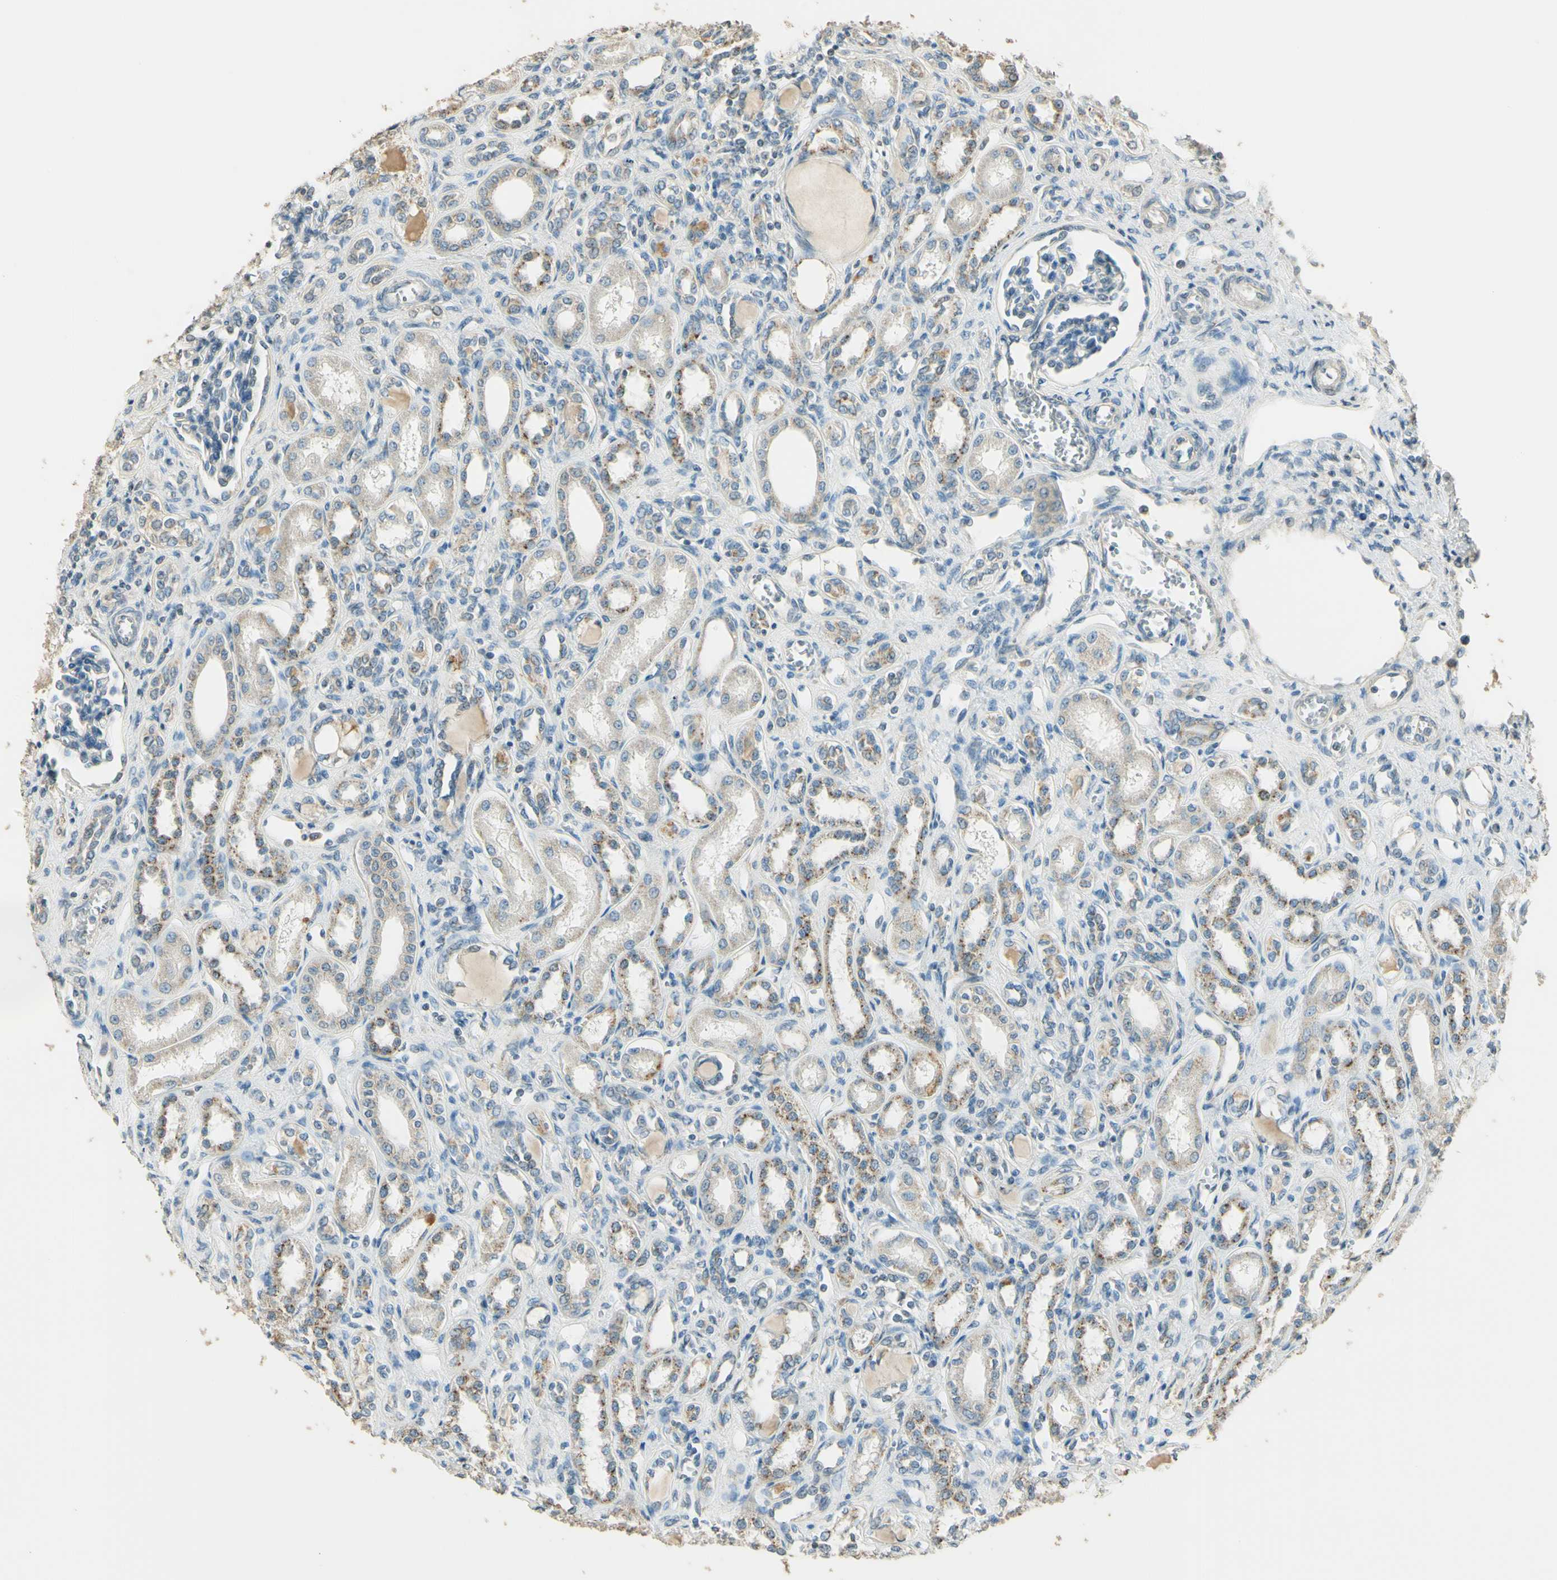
{"staining": {"intensity": "negative", "quantity": "none", "location": "none"}, "tissue": "kidney", "cell_type": "Cells in glomeruli", "image_type": "normal", "snomed": [{"axis": "morphology", "description": "Normal tissue, NOS"}, {"axis": "topography", "description": "Kidney"}], "caption": "Immunohistochemistry (IHC) micrograph of unremarkable kidney: human kidney stained with DAB (3,3'-diaminobenzidine) shows no significant protein positivity in cells in glomeruli. The staining was performed using DAB to visualize the protein expression in brown, while the nuclei were stained in blue with hematoxylin (Magnification: 20x).", "gene": "UXS1", "patient": {"sex": "male", "age": 7}}